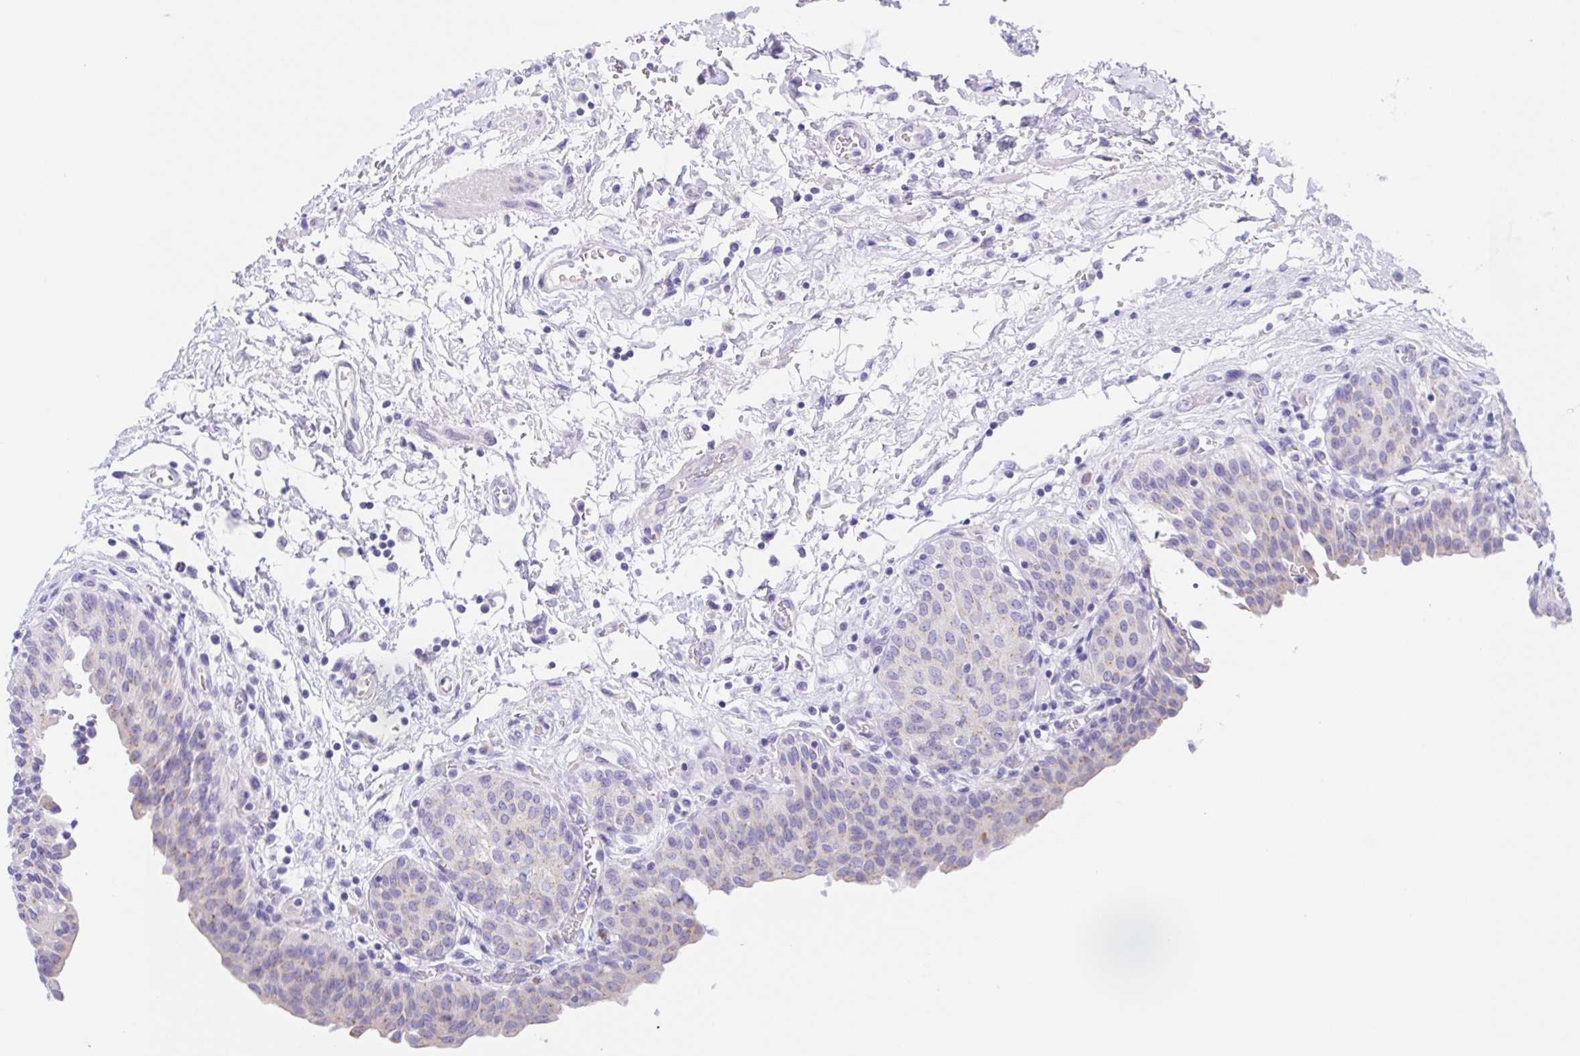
{"staining": {"intensity": "negative", "quantity": "none", "location": "none"}, "tissue": "urinary bladder", "cell_type": "Urothelial cells", "image_type": "normal", "snomed": [{"axis": "morphology", "description": "Normal tissue, NOS"}, {"axis": "topography", "description": "Urinary bladder"}], "caption": "IHC image of normal urinary bladder: urinary bladder stained with DAB (3,3'-diaminobenzidine) shows no significant protein expression in urothelial cells. (DAB (3,3'-diaminobenzidine) immunohistochemistry (IHC), high magnification).", "gene": "SCG3", "patient": {"sex": "male", "age": 68}}